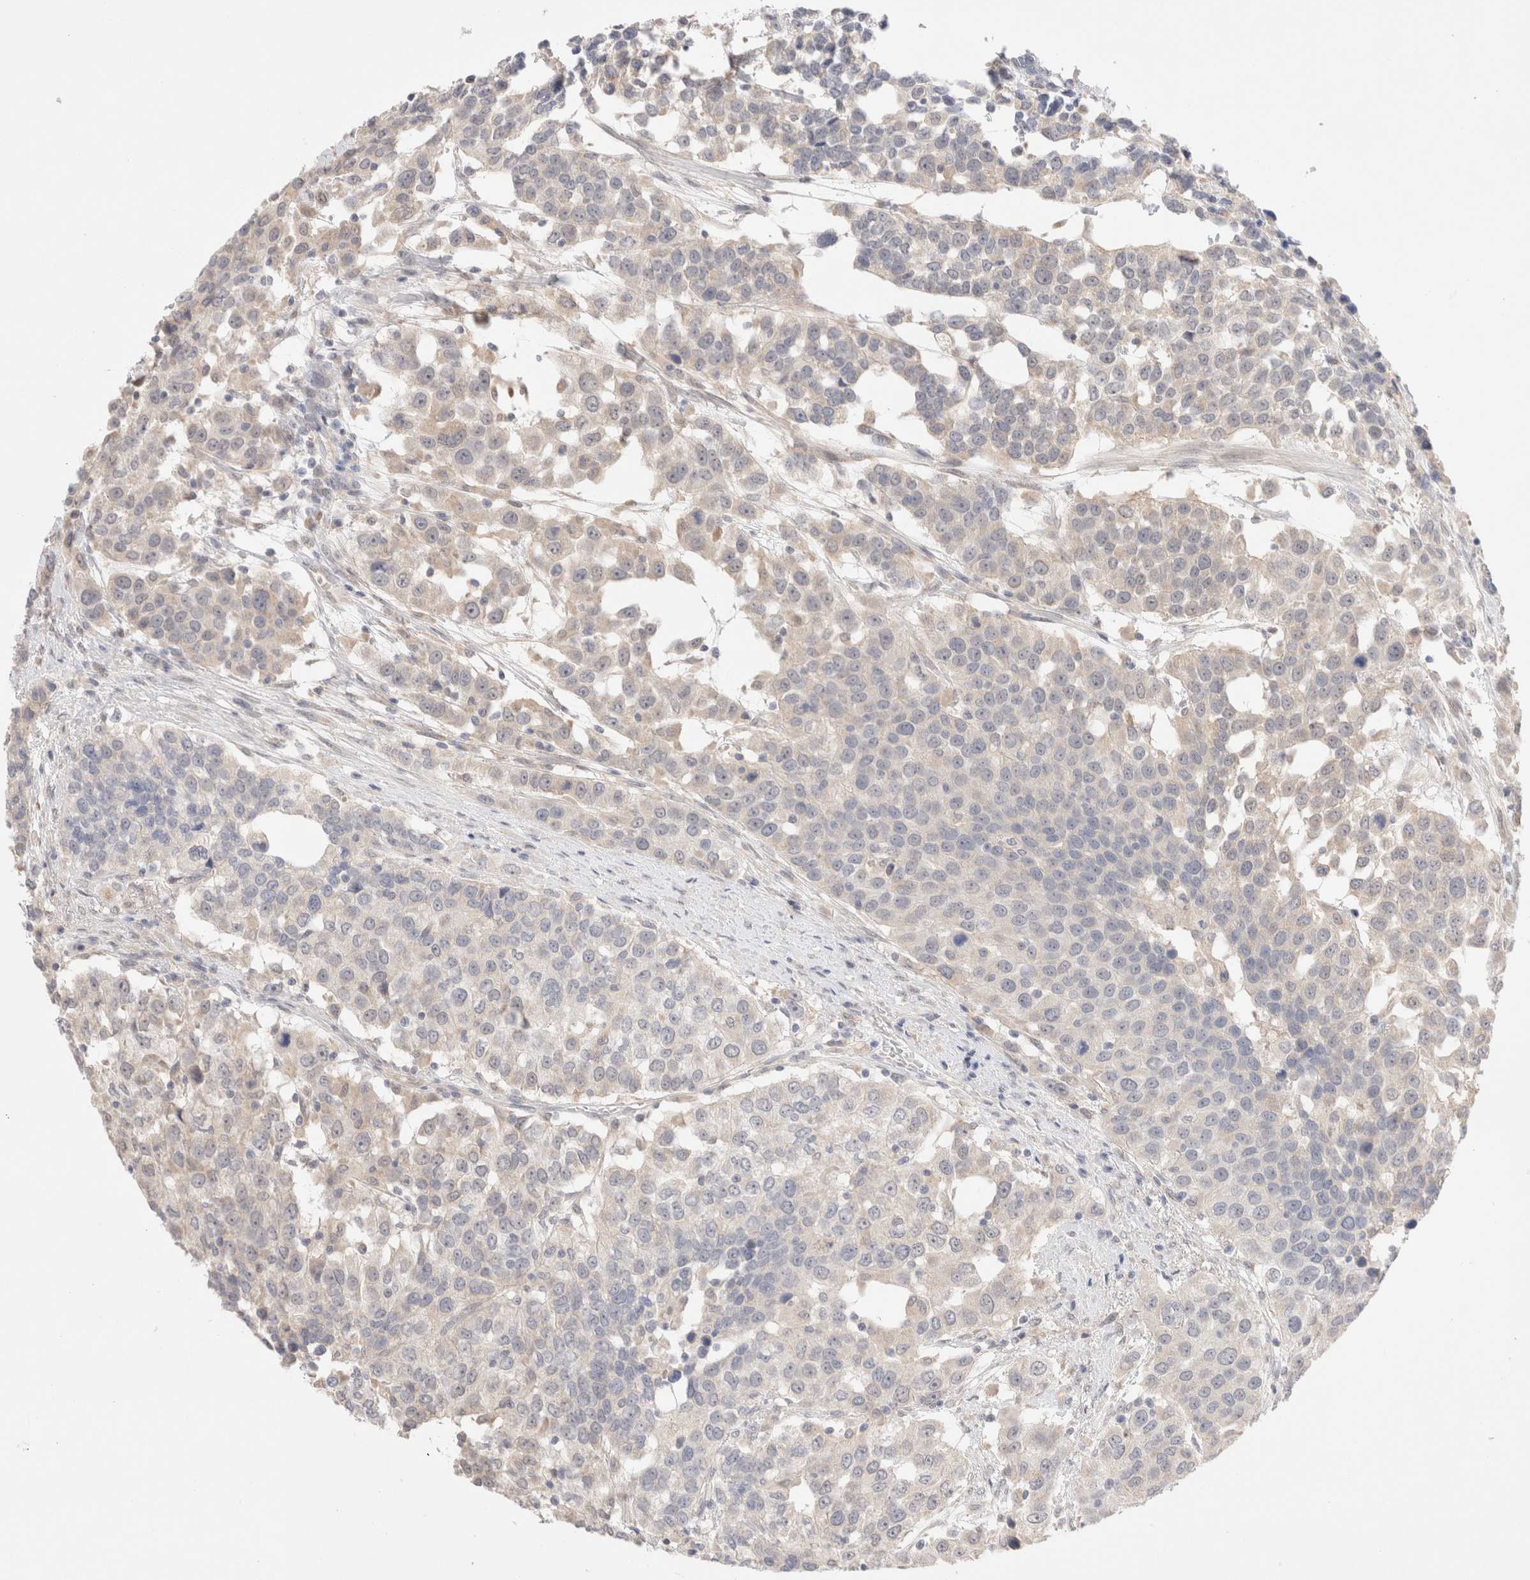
{"staining": {"intensity": "weak", "quantity": "<25%", "location": "cytoplasmic/membranous"}, "tissue": "urothelial cancer", "cell_type": "Tumor cells", "image_type": "cancer", "snomed": [{"axis": "morphology", "description": "Urothelial carcinoma, High grade"}, {"axis": "topography", "description": "Urinary bladder"}], "caption": "Protein analysis of urothelial cancer demonstrates no significant expression in tumor cells.", "gene": "SPATA20", "patient": {"sex": "female", "age": 80}}